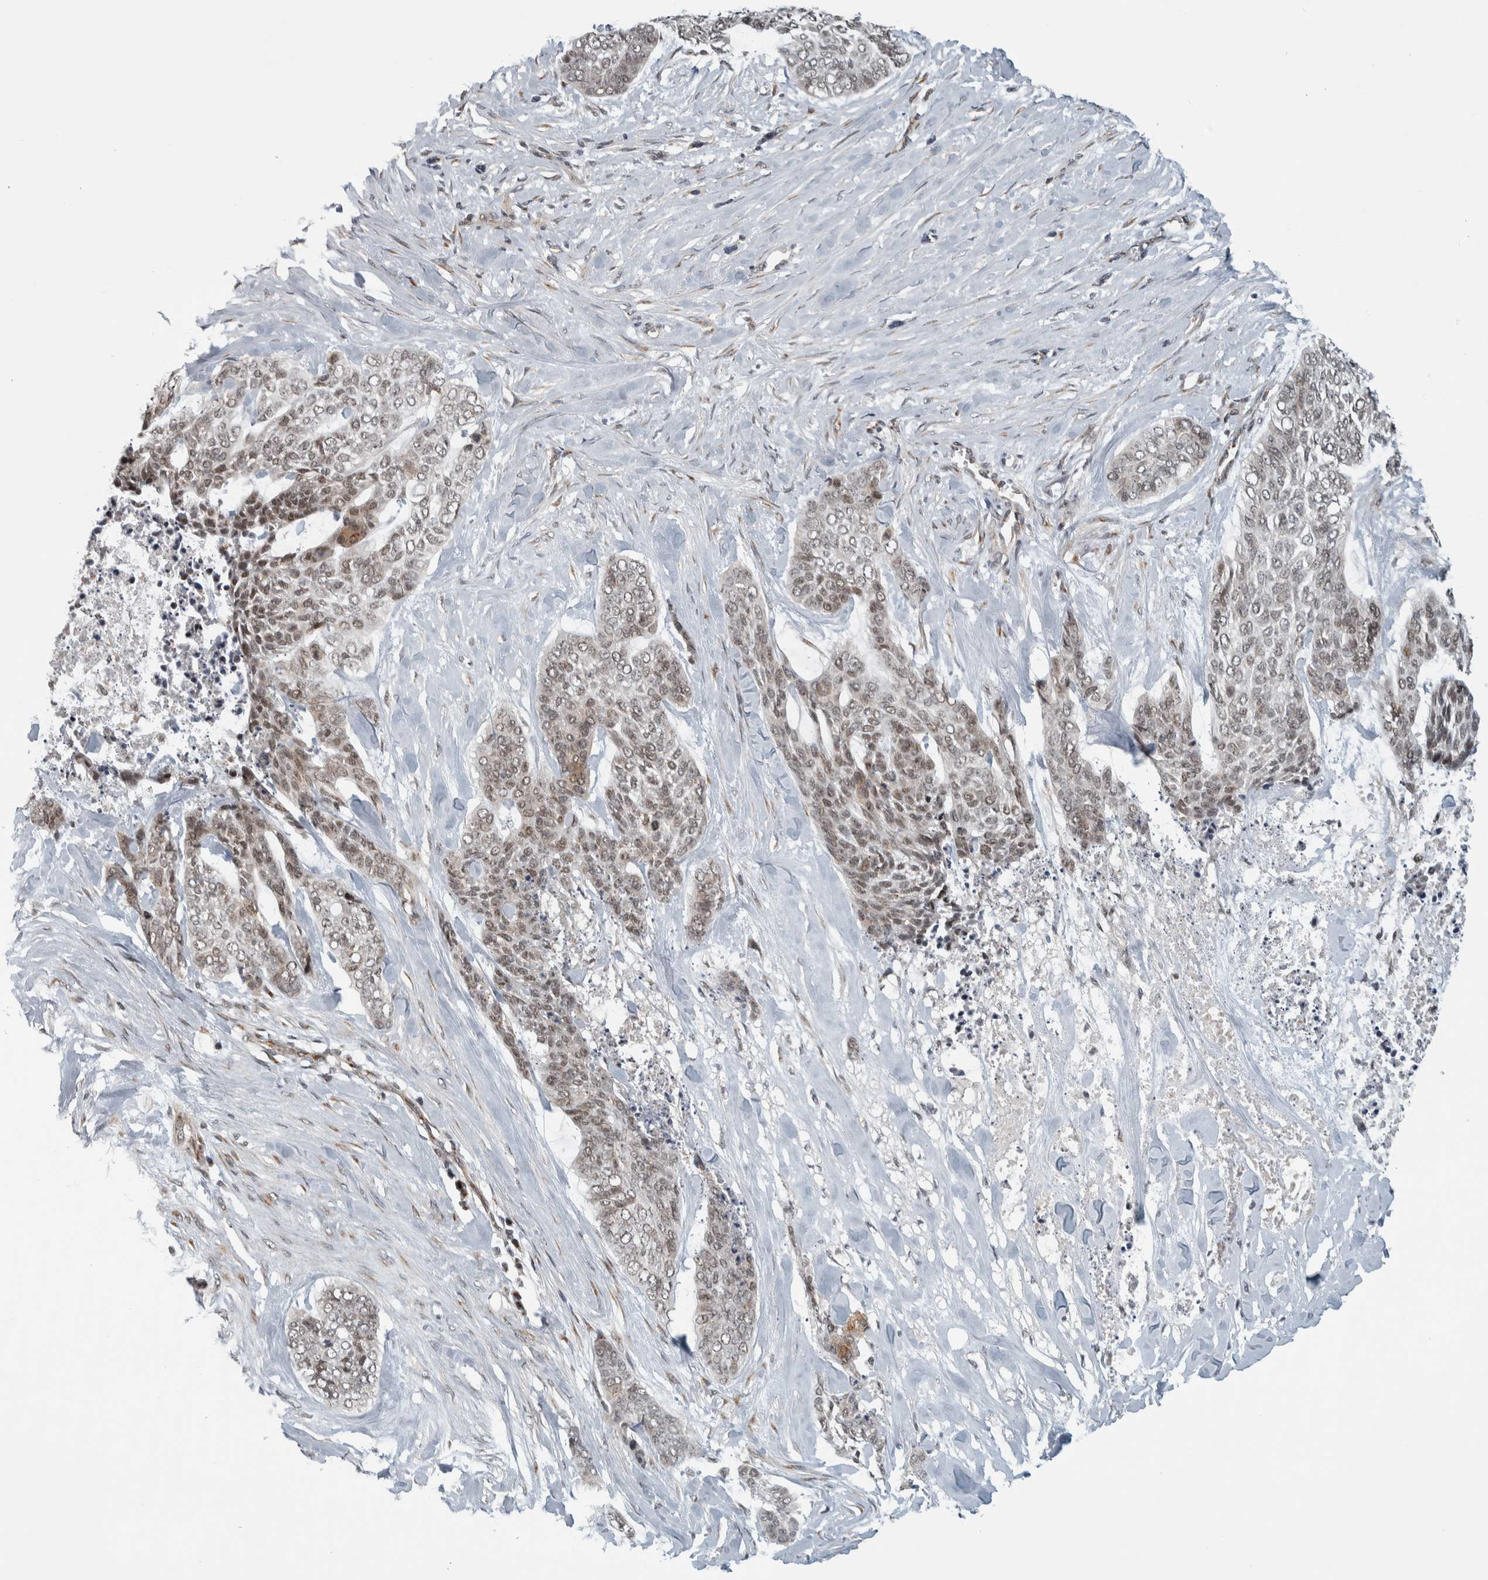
{"staining": {"intensity": "moderate", "quantity": "<25%", "location": "cytoplasmic/membranous,nuclear"}, "tissue": "skin cancer", "cell_type": "Tumor cells", "image_type": "cancer", "snomed": [{"axis": "morphology", "description": "Basal cell carcinoma"}, {"axis": "topography", "description": "Skin"}], "caption": "About <25% of tumor cells in human skin basal cell carcinoma exhibit moderate cytoplasmic/membranous and nuclear protein staining as visualized by brown immunohistochemical staining.", "gene": "ZMYND8", "patient": {"sex": "female", "age": 64}}